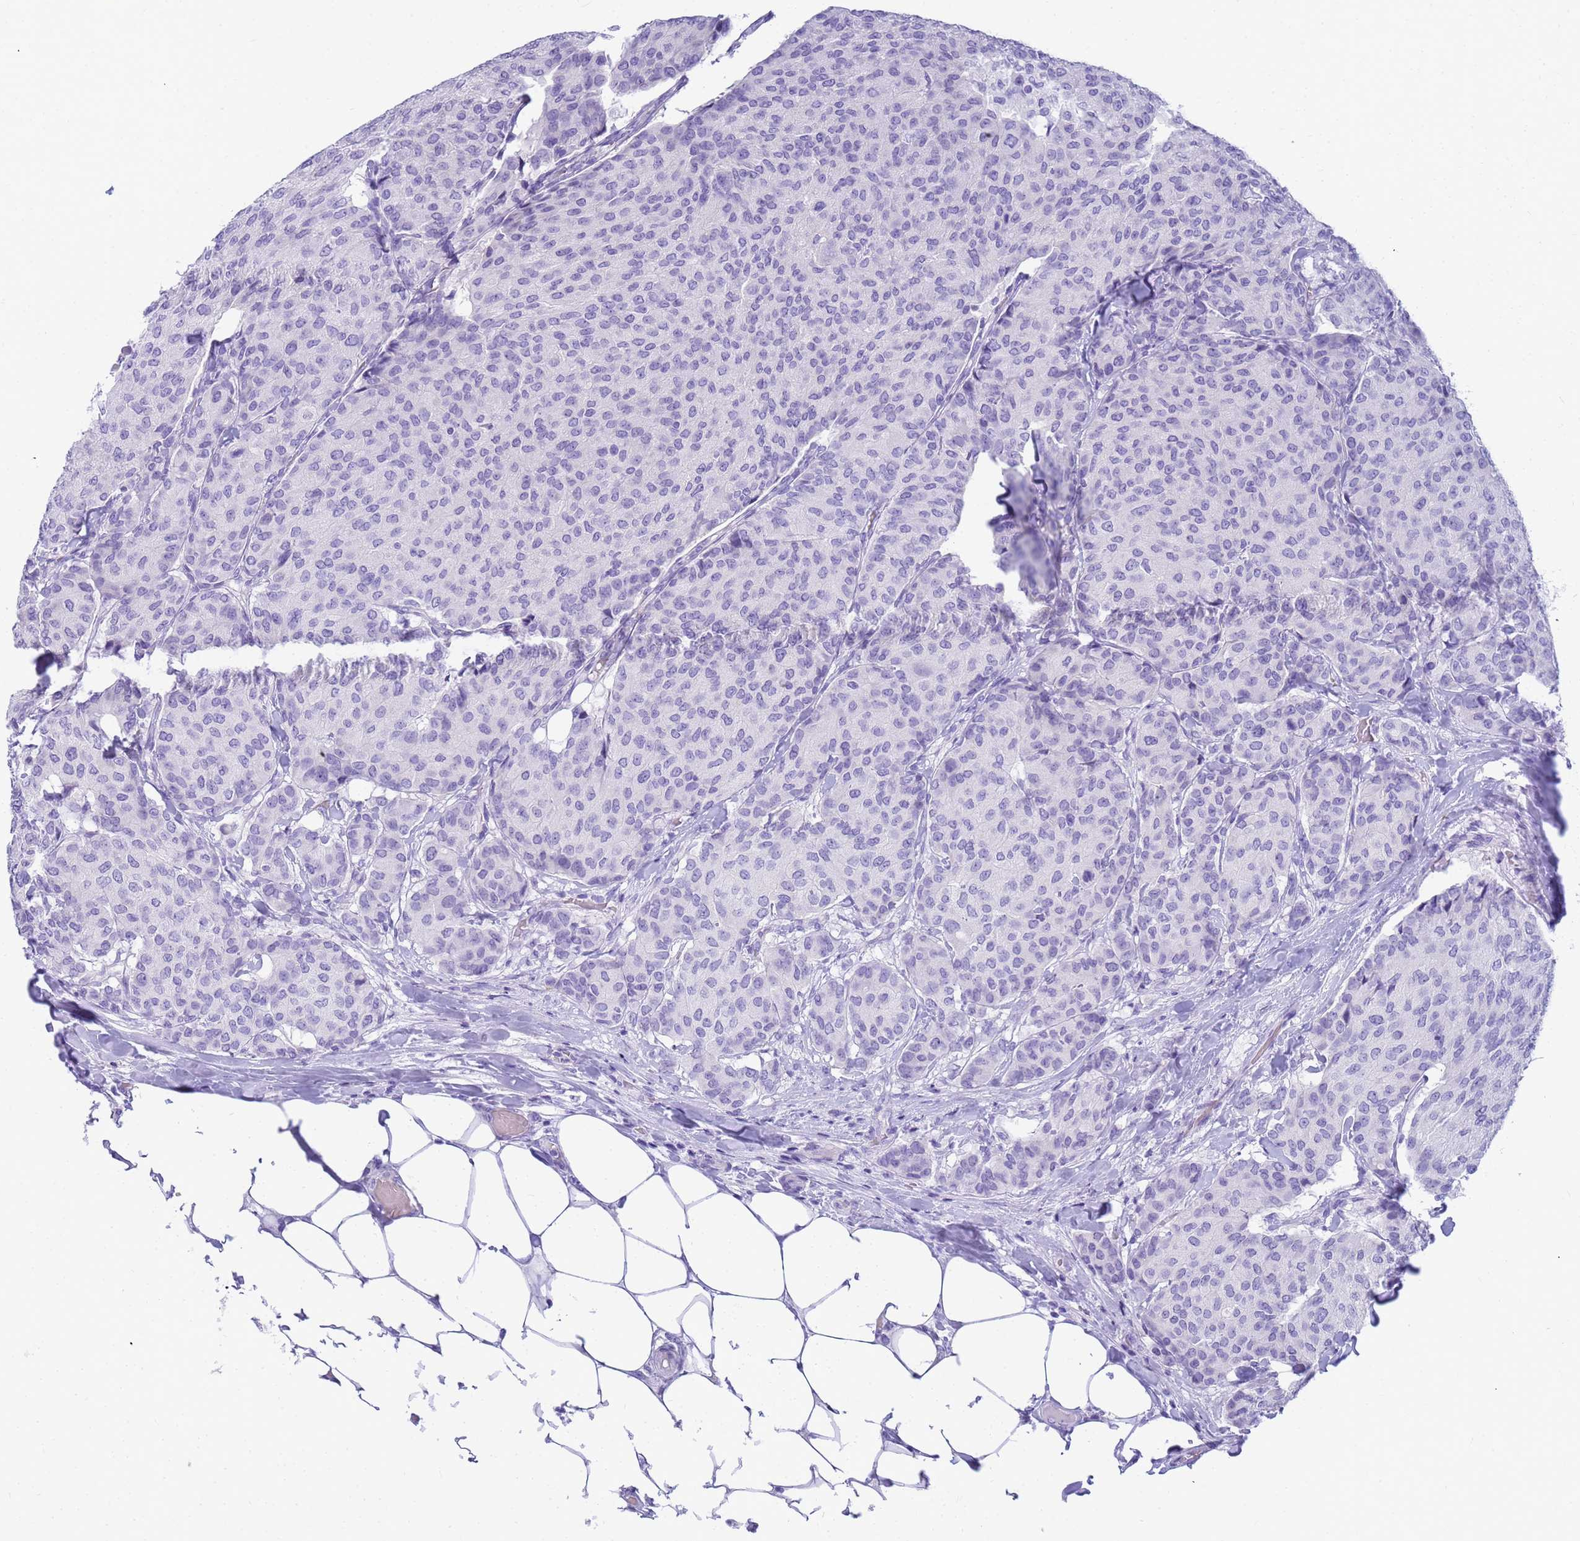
{"staining": {"intensity": "negative", "quantity": "none", "location": "none"}, "tissue": "breast cancer", "cell_type": "Tumor cells", "image_type": "cancer", "snomed": [{"axis": "morphology", "description": "Duct carcinoma"}, {"axis": "topography", "description": "Breast"}], "caption": "Protein analysis of breast cancer (intraductal carcinoma) shows no significant expression in tumor cells.", "gene": "RNASE2", "patient": {"sex": "female", "age": 75}}